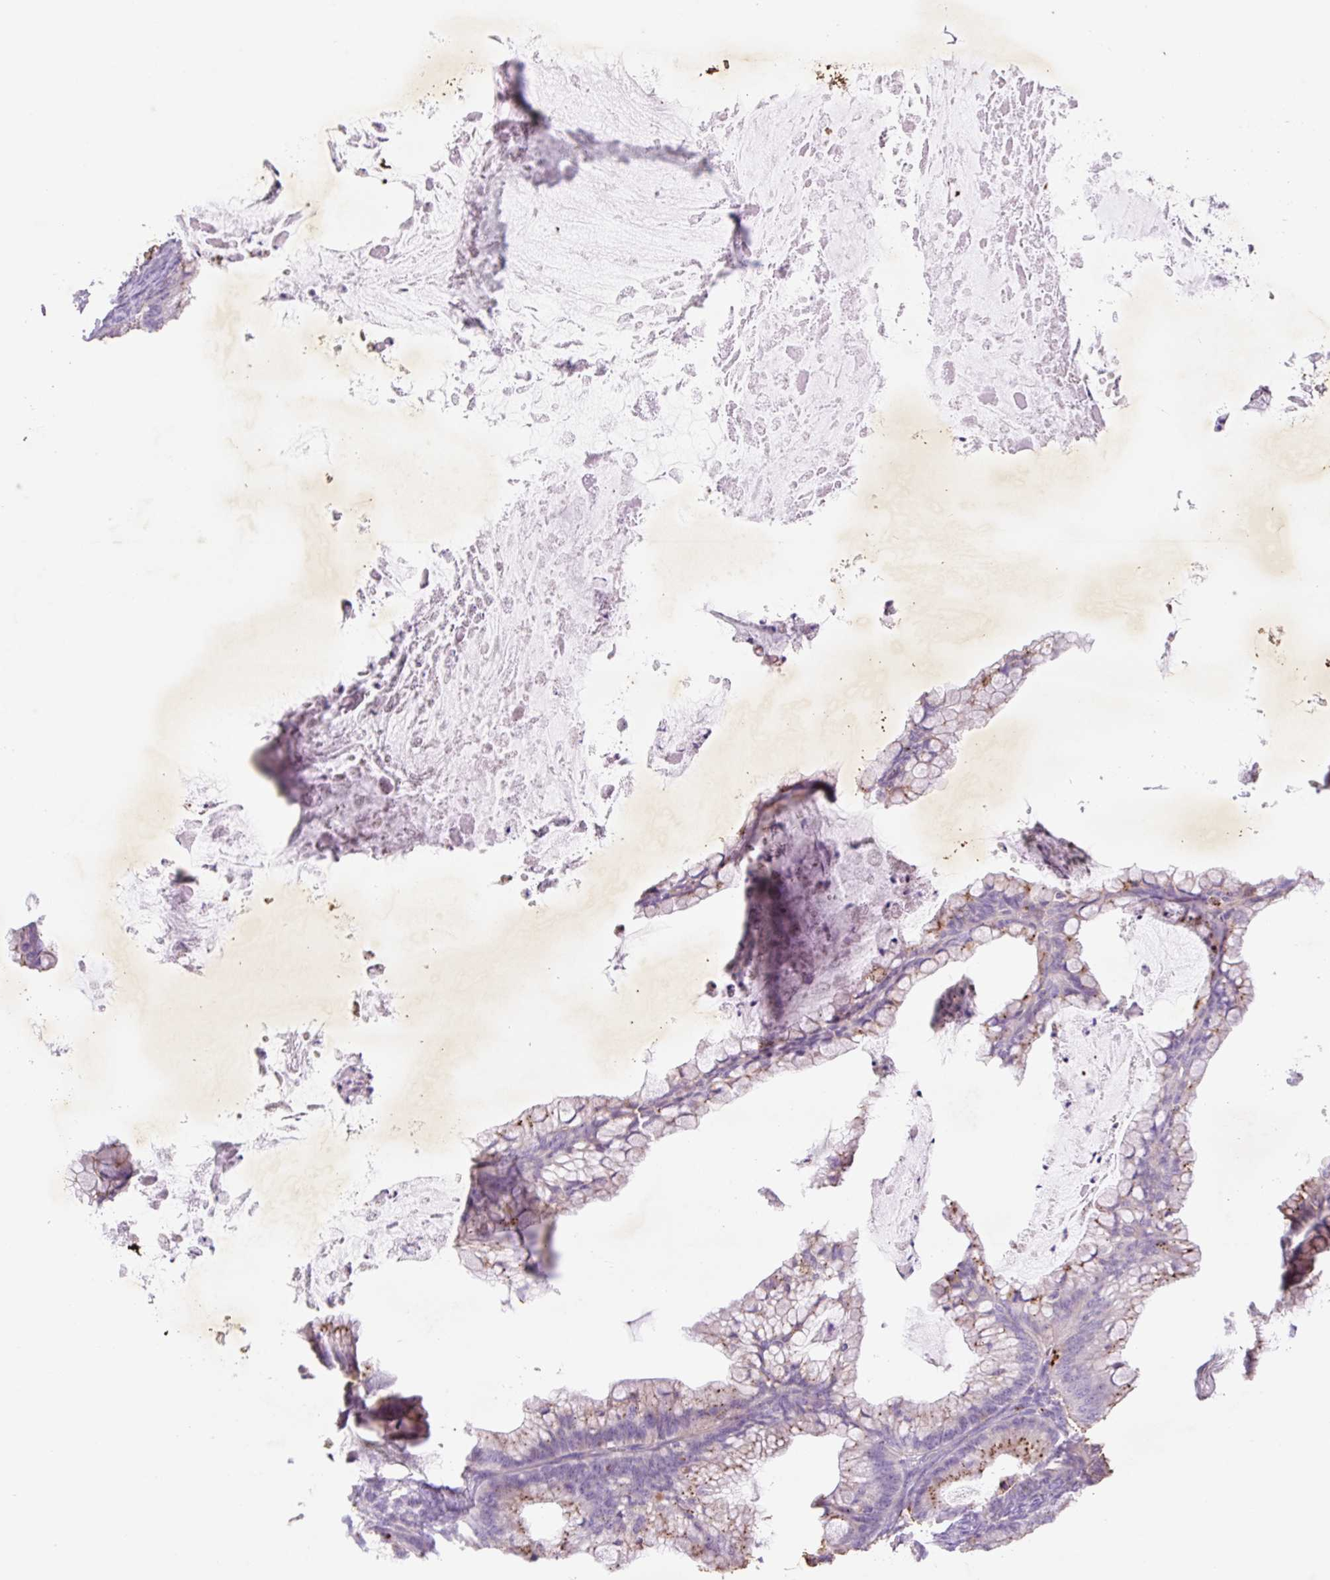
{"staining": {"intensity": "moderate", "quantity": "25%-75%", "location": "cytoplasmic/membranous"}, "tissue": "ovarian cancer", "cell_type": "Tumor cells", "image_type": "cancer", "snomed": [{"axis": "morphology", "description": "Cystadenocarcinoma, mucinous, NOS"}, {"axis": "topography", "description": "Ovary"}], "caption": "Ovarian mucinous cystadenocarcinoma stained with DAB immunohistochemistry (IHC) displays medium levels of moderate cytoplasmic/membranous positivity in approximately 25%-75% of tumor cells.", "gene": "HEXA", "patient": {"sex": "female", "age": 35}}